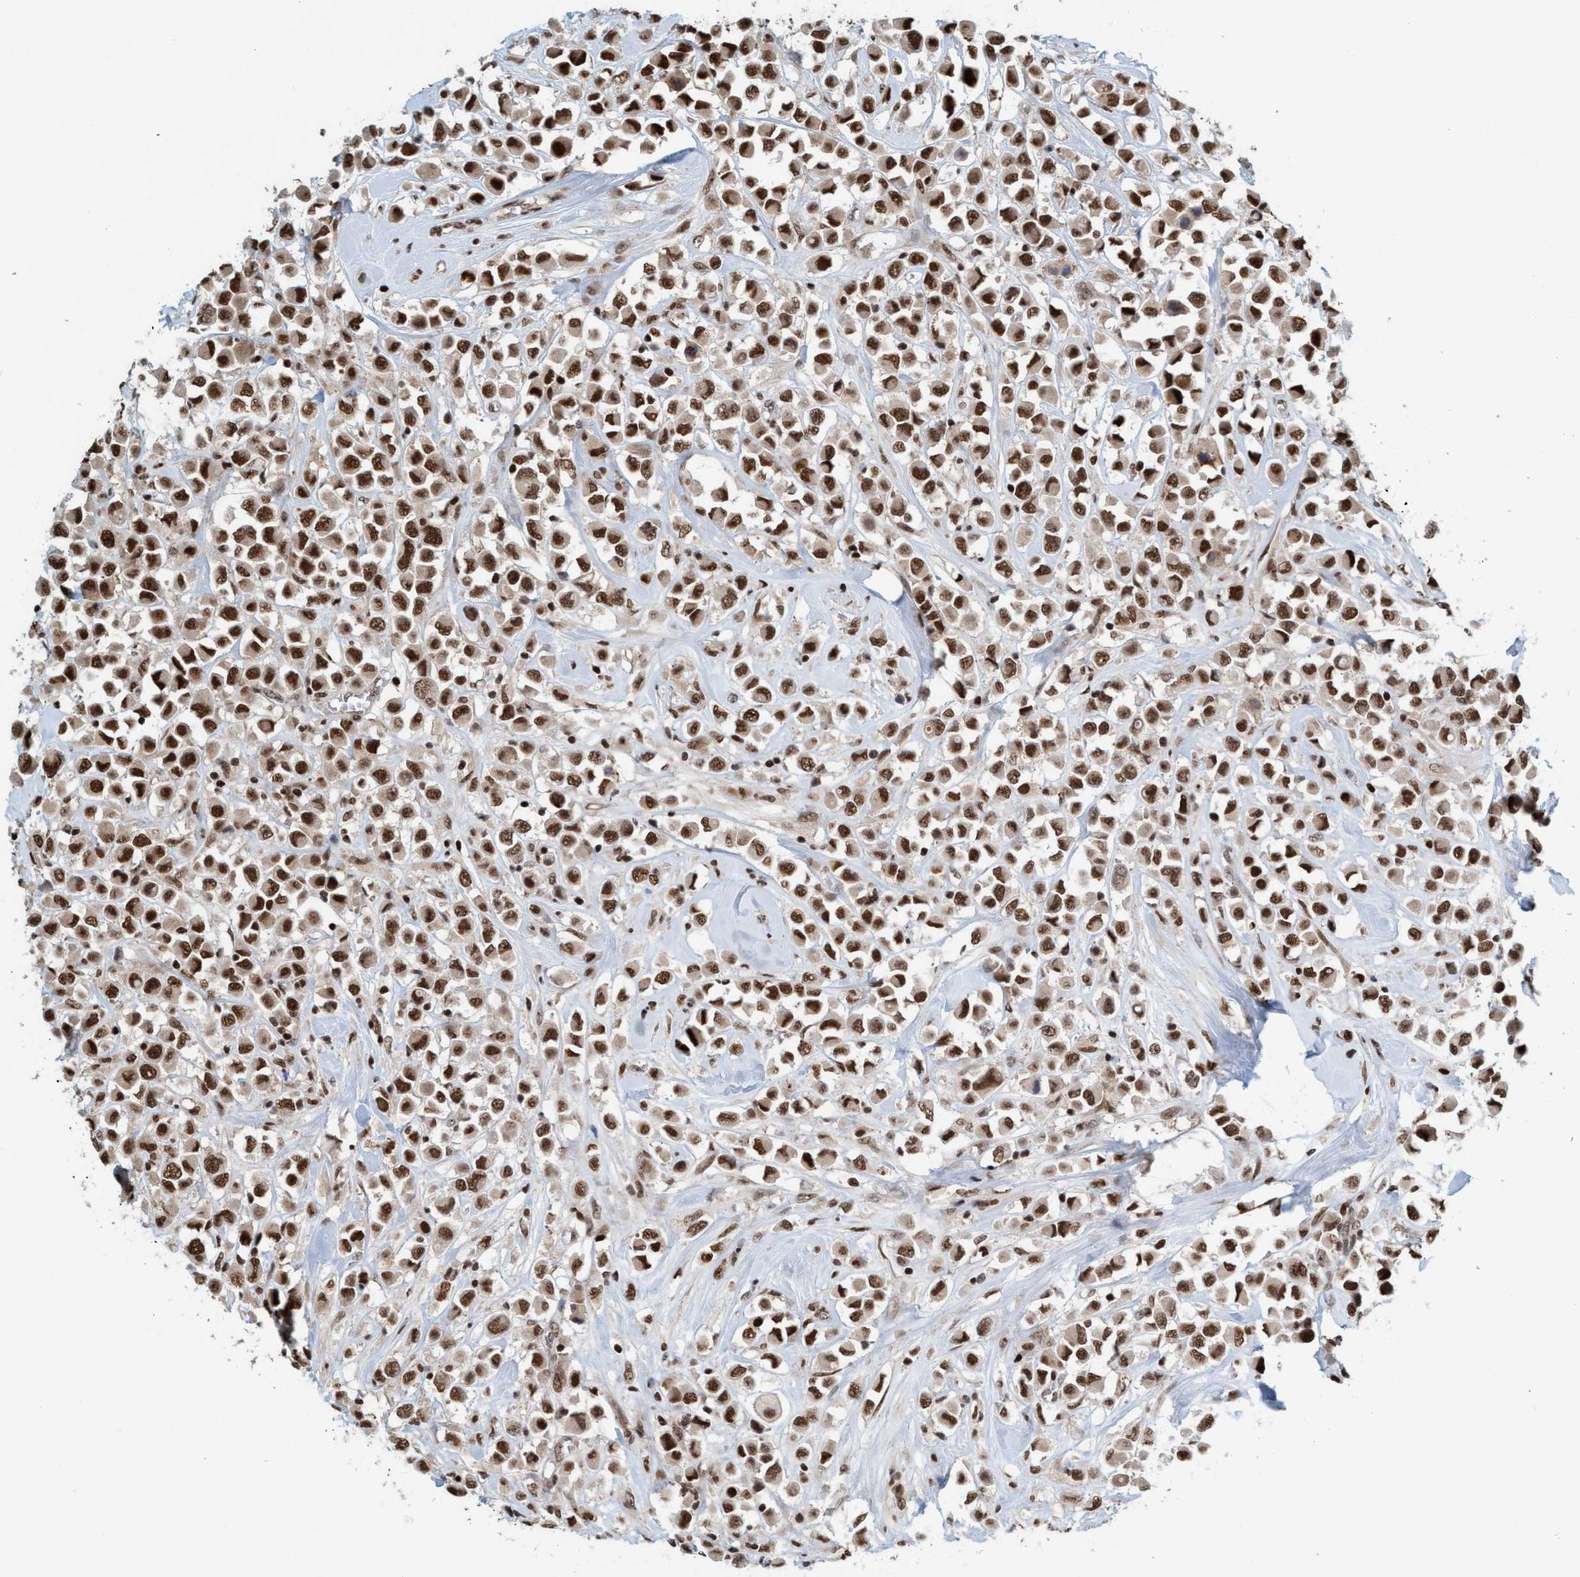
{"staining": {"intensity": "strong", "quantity": ">75%", "location": "nuclear"}, "tissue": "breast cancer", "cell_type": "Tumor cells", "image_type": "cancer", "snomed": [{"axis": "morphology", "description": "Duct carcinoma"}, {"axis": "topography", "description": "Breast"}], "caption": "Protein positivity by immunohistochemistry (IHC) reveals strong nuclear expression in about >75% of tumor cells in intraductal carcinoma (breast).", "gene": "SMCR8", "patient": {"sex": "female", "age": 61}}